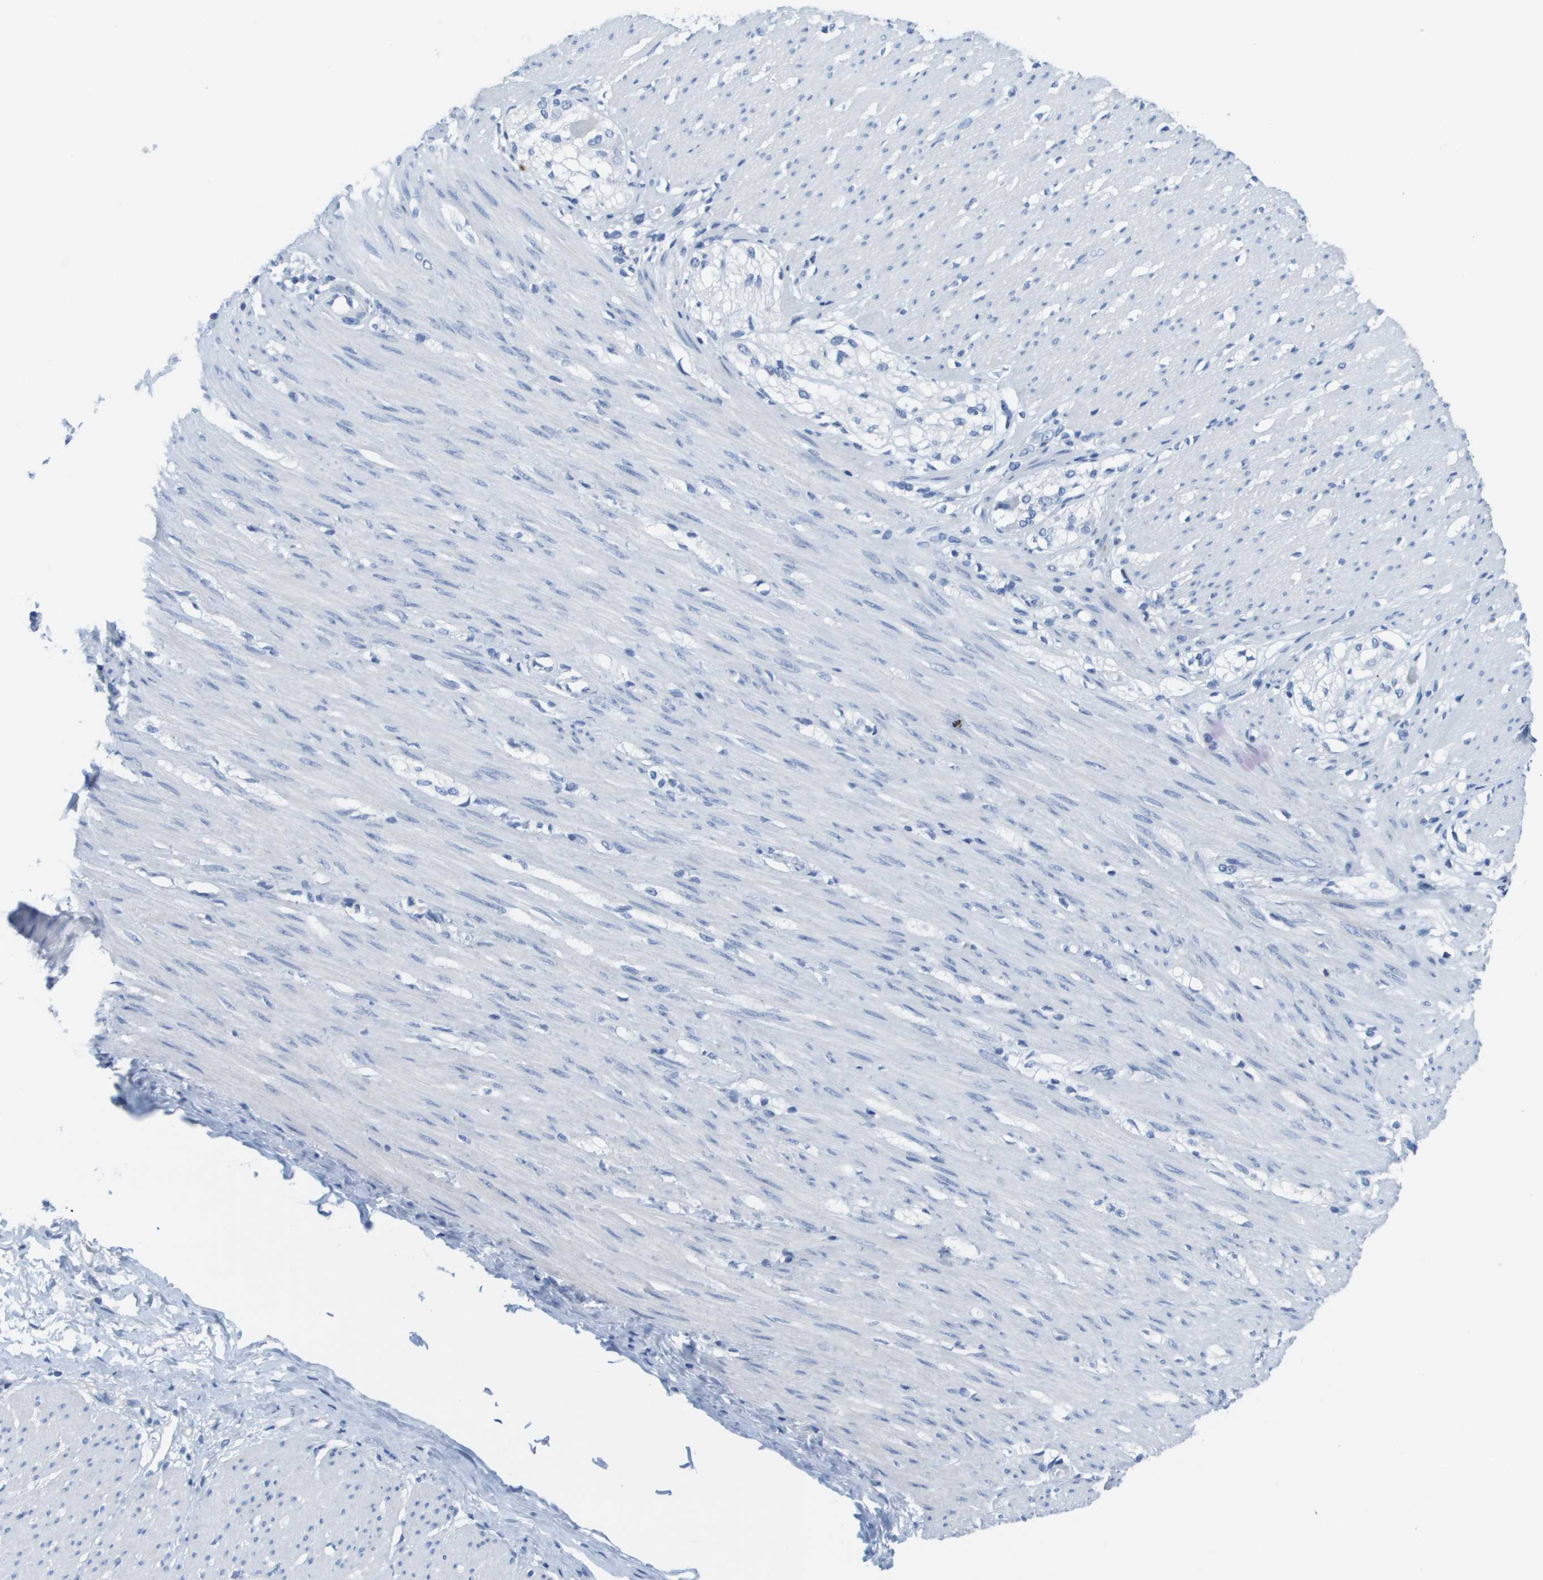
{"staining": {"intensity": "negative", "quantity": "none", "location": "none"}, "tissue": "adipose tissue", "cell_type": "Adipocytes", "image_type": "normal", "snomed": [{"axis": "morphology", "description": "Normal tissue, NOS"}, {"axis": "morphology", "description": "Adenocarcinoma, NOS"}, {"axis": "topography", "description": "Colon"}, {"axis": "topography", "description": "Peripheral nerve tissue"}], "caption": "A photomicrograph of adipose tissue stained for a protein displays no brown staining in adipocytes. (Brightfield microscopy of DAB IHC at high magnification).", "gene": "GPR18", "patient": {"sex": "male", "age": 14}}